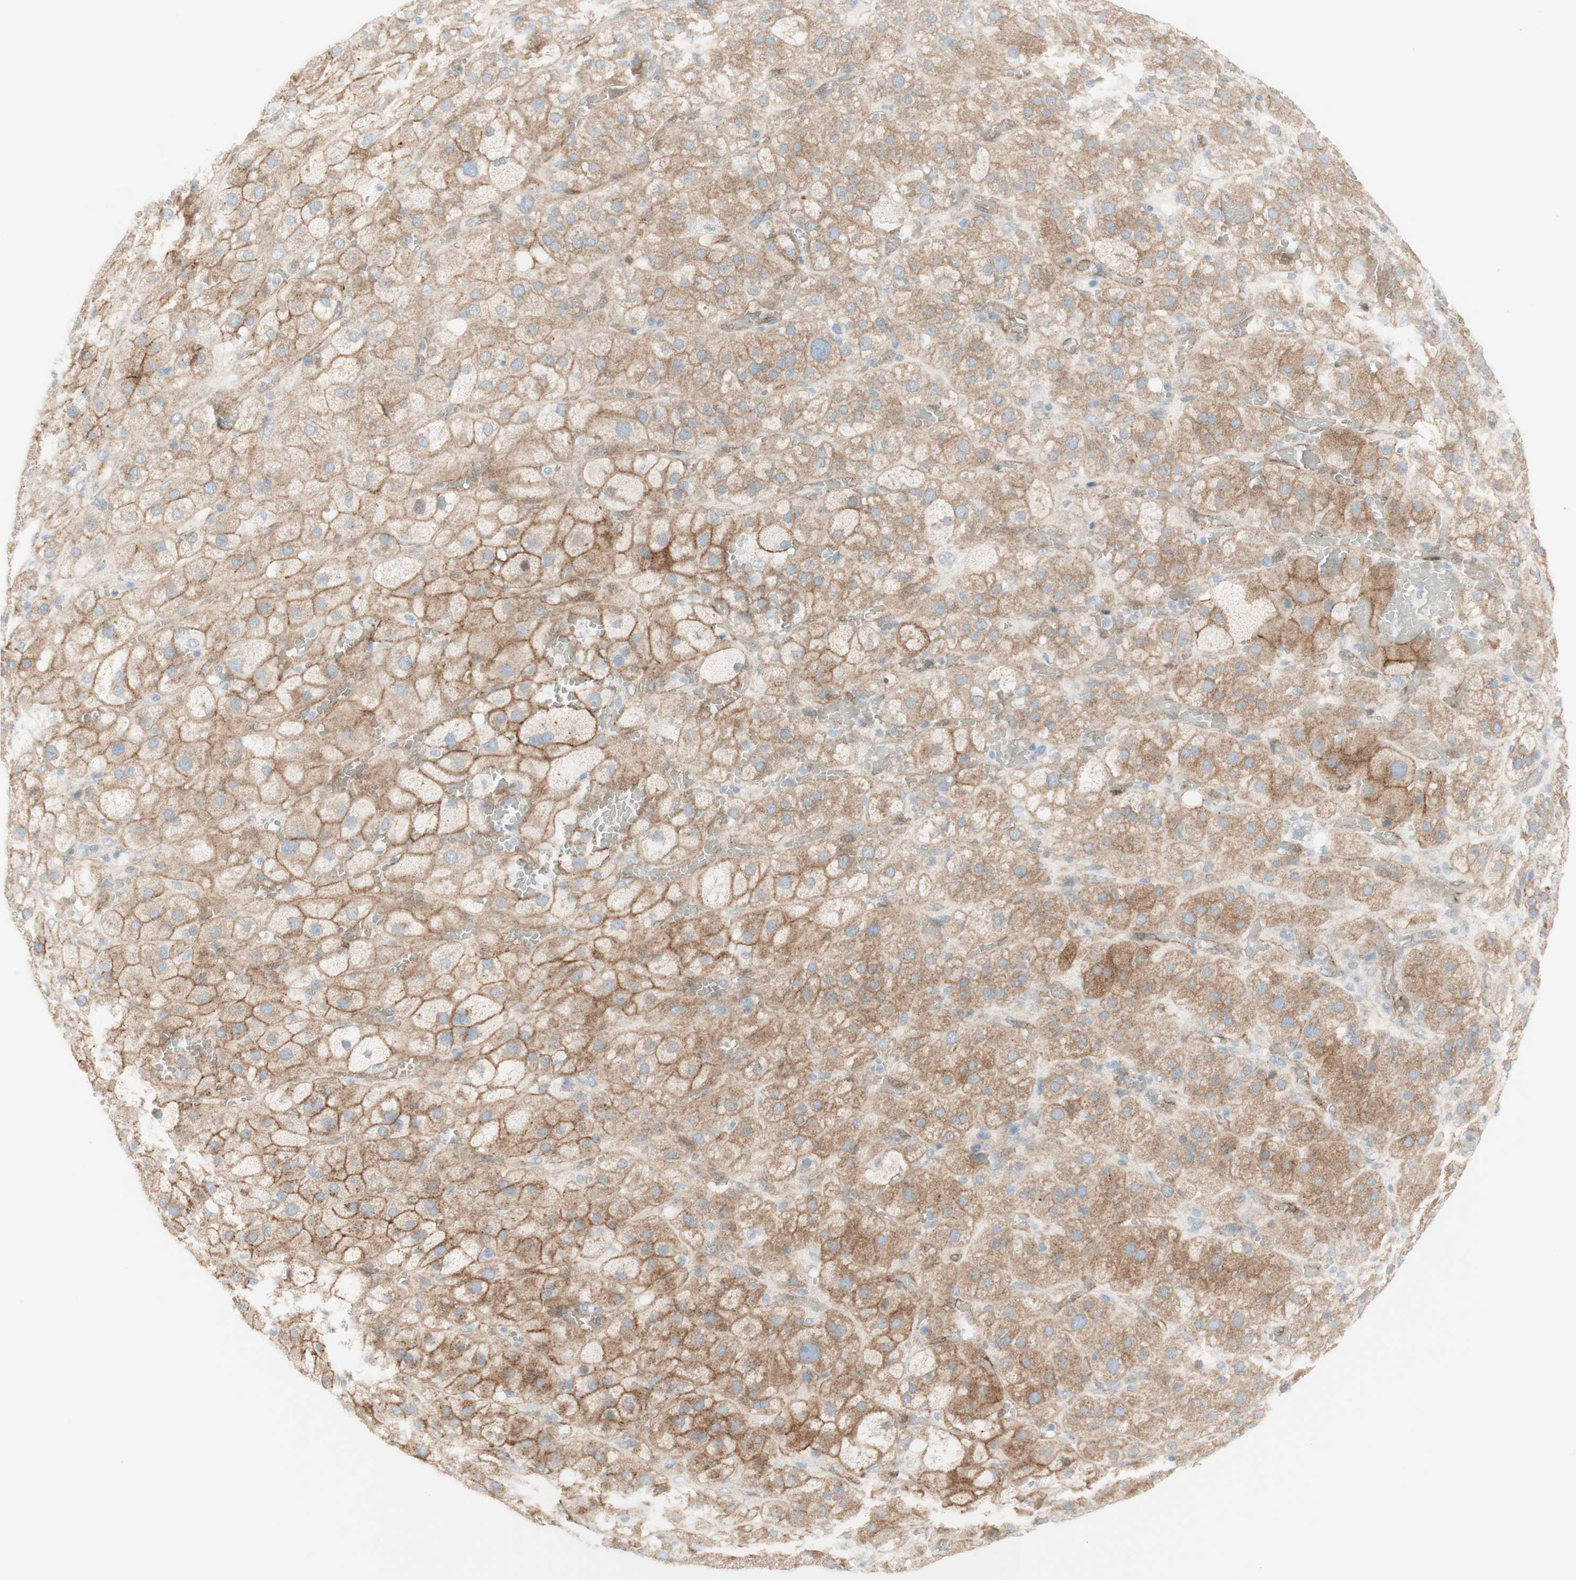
{"staining": {"intensity": "moderate", "quantity": ">75%", "location": "cytoplasmic/membranous"}, "tissue": "adrenal gland", "cell_type": "Glandular cells", "image_type": "normal", "snomed": [{"axis": "morphology", "description": "Normal tissue, NOS"}, {"axis": "topography", "description": "Adrenal gland"}], "caption": "Glandular cells exhibit medium levels of moderate cytoplasmic/membranous positivity in approximately >75% of cells in benign adrenal gland. (brown staining indicates protein expression, while blue staining denotes nuclei).", "gene": "MYO6", "patient": {"sex": "female", "age": 47}}